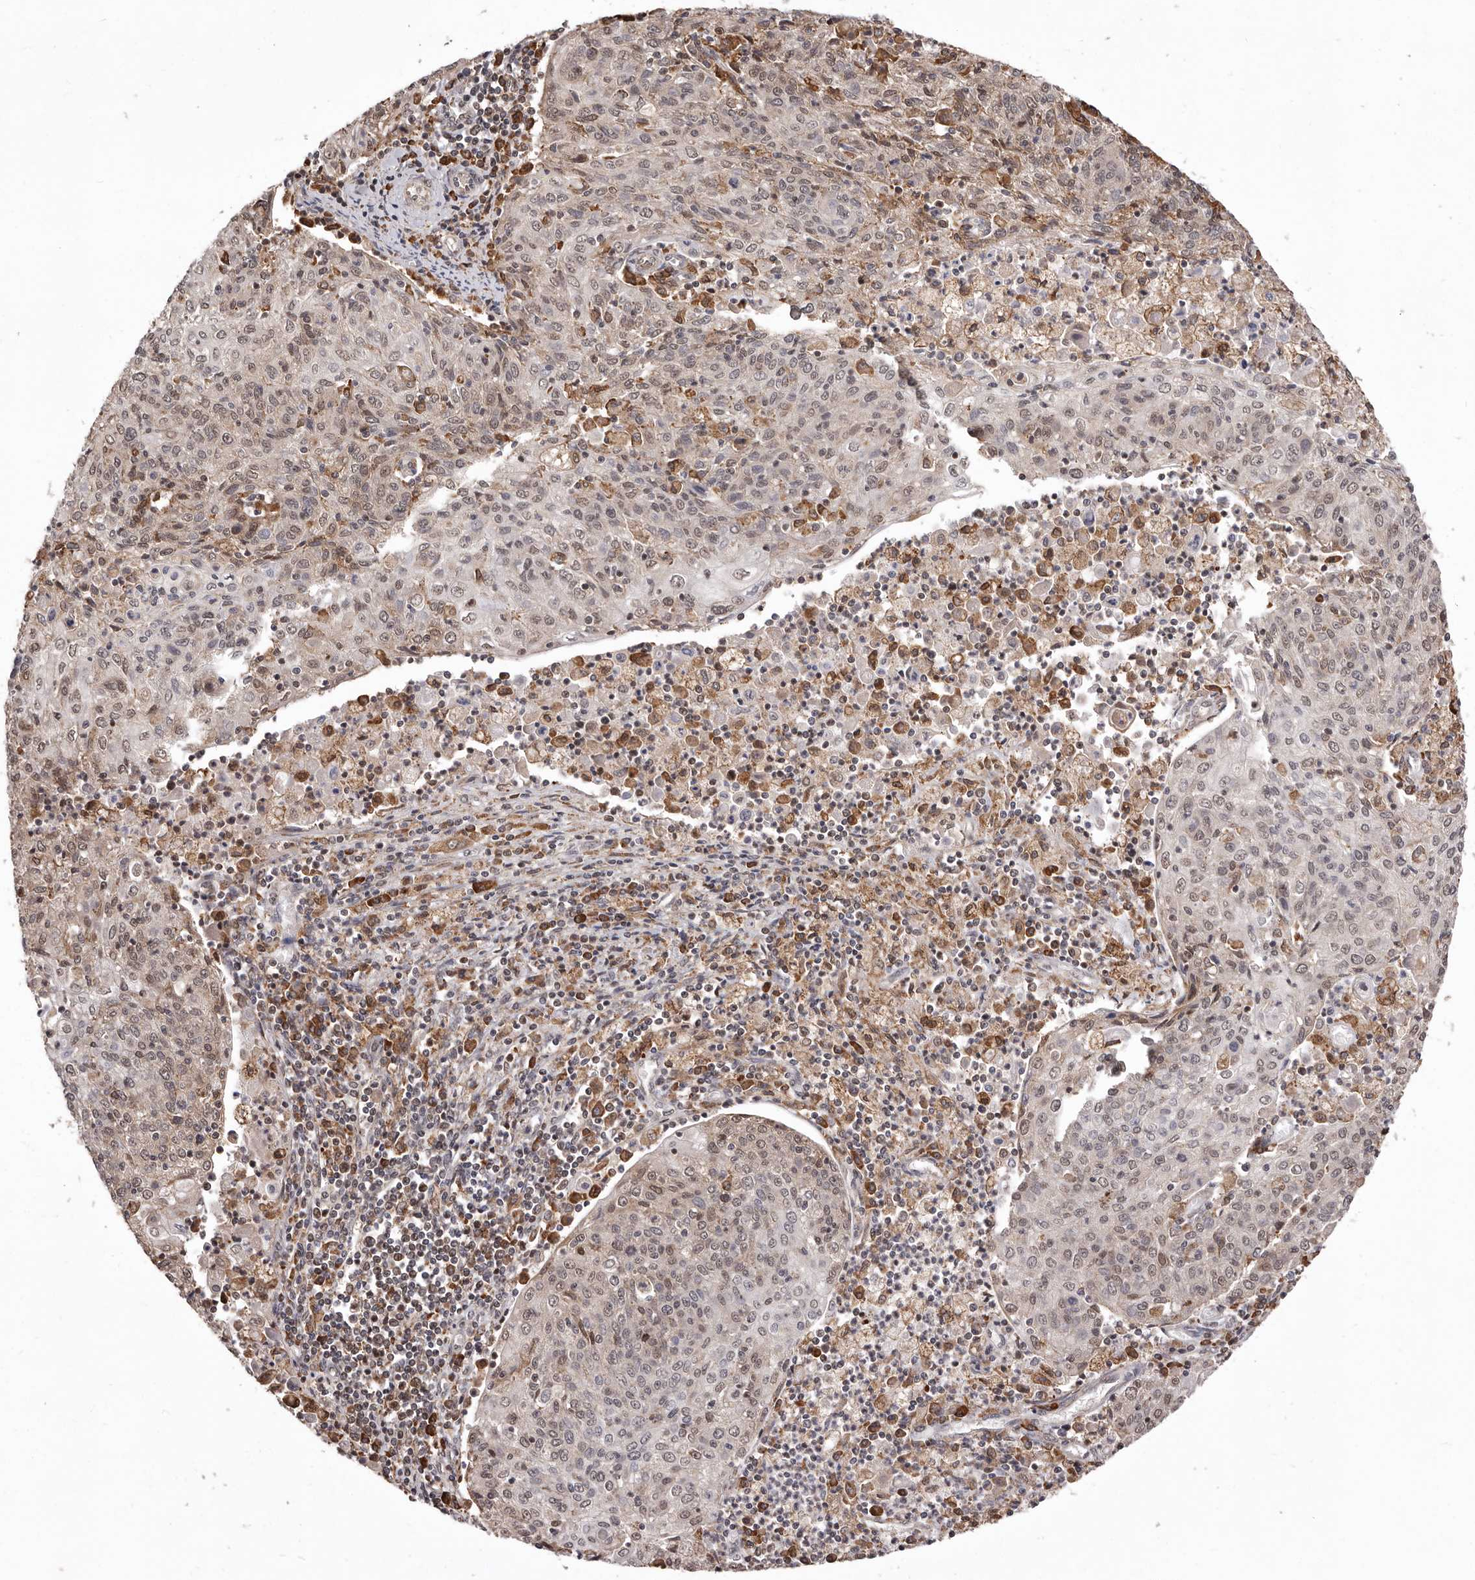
{"staining": {"intensity": "weak", "quantity": "25%-75%", "location": "nuclear"}, "tissue": "cervical cancer", "cell_type": "Tumor cells", "image_type": "cancer", "snomed": [{"axis": "morphology", "description": "Squamous cell carcinoma, NOS"}, {"axis": "topography", "description": "Cervix"}], "caption": "High-magnification brightfield microscopy of cervical cancer stained with DAB (3,3'-diaminobenzidine) (brown) and counterstained with hematoxylin (blue). tumor cells exhibit weak nuclear positivity is appreciated in about25%-75% of cells. Immunohistochemistry (ihc) stains the protein in brown and the nuclei are stained blue.", "gene": "RRM2B", "patient": {"sex": "female", "age": 48}}